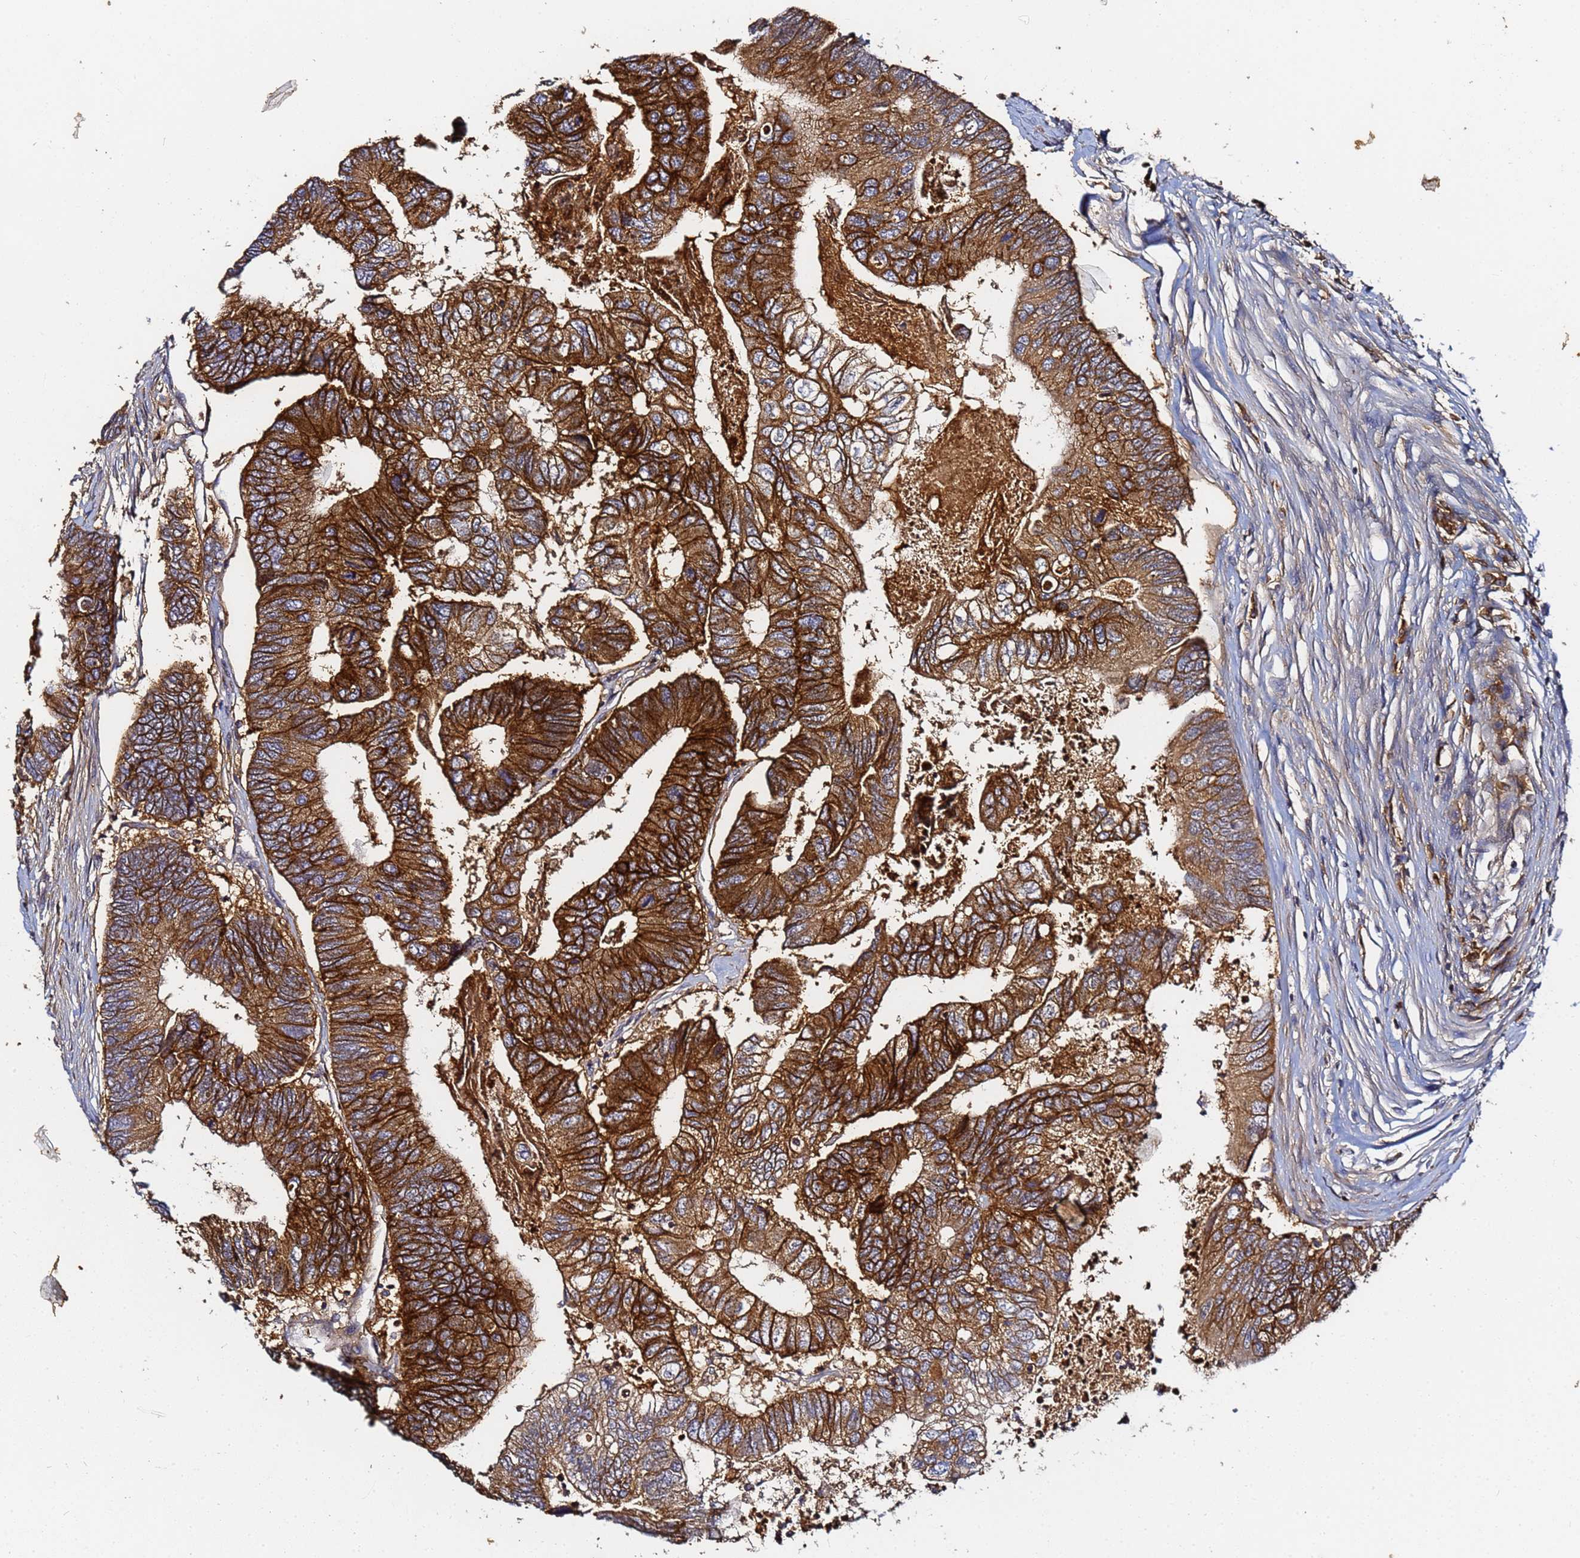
{"staining": {"intensity": "strong", "quantity": ">75%", "location": "cytoplasmic/membranous"}, "tissue": "colorectal cancer", "cell_type": "Tumor cells", "image_type": "cancer", "snomed": [{"axis": "morphology", "description": "Adenocarcinoma, NOS"}, {"axis": "topography", "description": "Colon"}], "caption": "Brown immunohistochemical staining in colorectal adenocarcinoma reveals strong cytoplasmic/membranous expression in approximately >75% of tumor cells. The protein of interest is shown in brown color, while the nuclei are stained blue.", "gene": "LRRC69", "patient": {"sex": "female", "age": 67}}